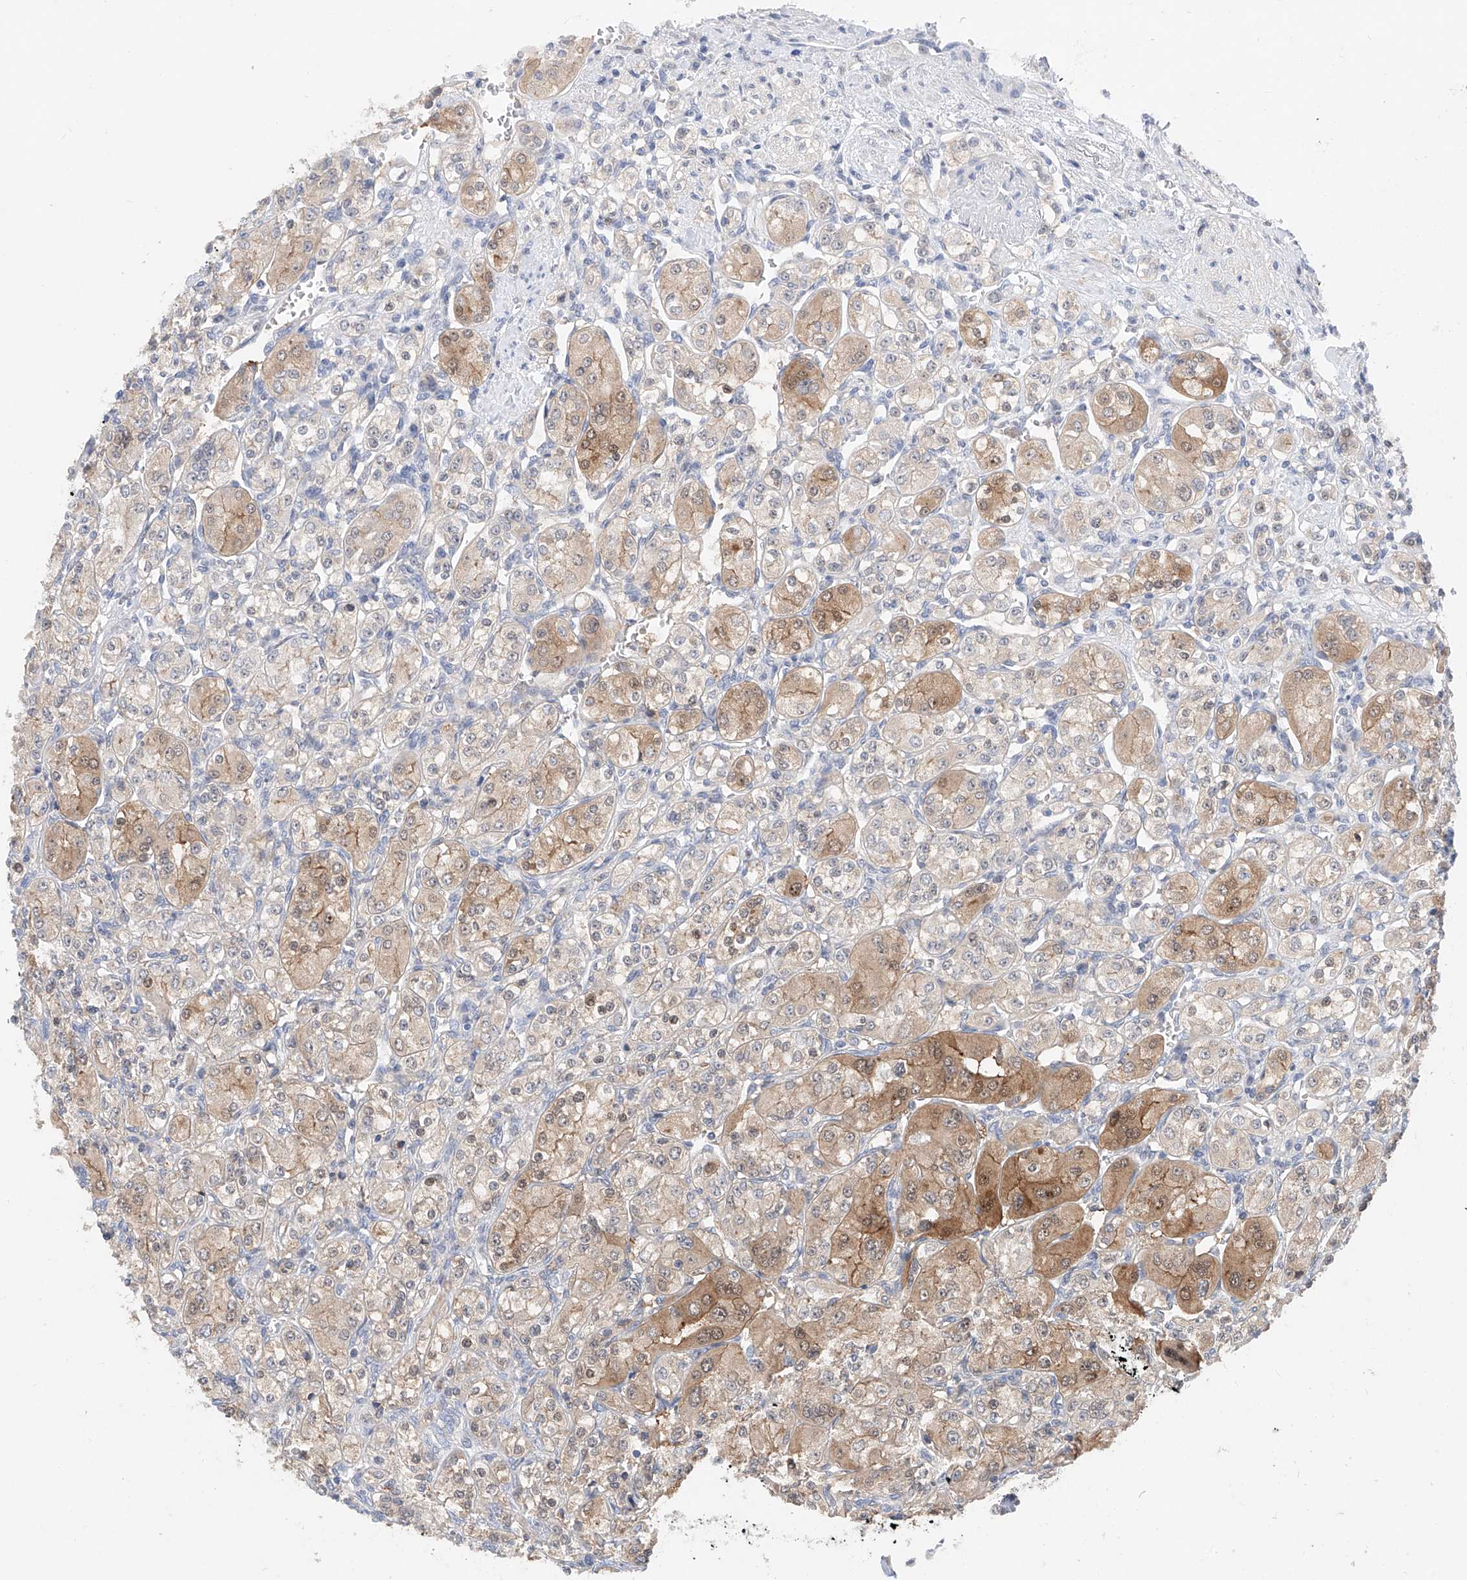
{"staining": {"intensity": "moderate", "quantity": "25%-75%", "location": "cytoplasmic/membranous"}, "tissue": "renal cancer", "cell_type": "Tumor cells", "image_type": "cancer", "snomed": [{"axis": "morphology", "description": "Adenocarcinoma, NOS"}, {"axis": "topography", "description": "Kidney"}], "caption": "A brown stain highlights moderate cytoplasmic/membranous positivity of a protein in renal cancer (adenocarcinoma) tumor cells. Using DAB (brown) and hematoxylin (blue) stains, captured at high magnification using brightfield microscopy.", "gene": "FUCA2", "patient": {"sex": "male", "age": 77}}